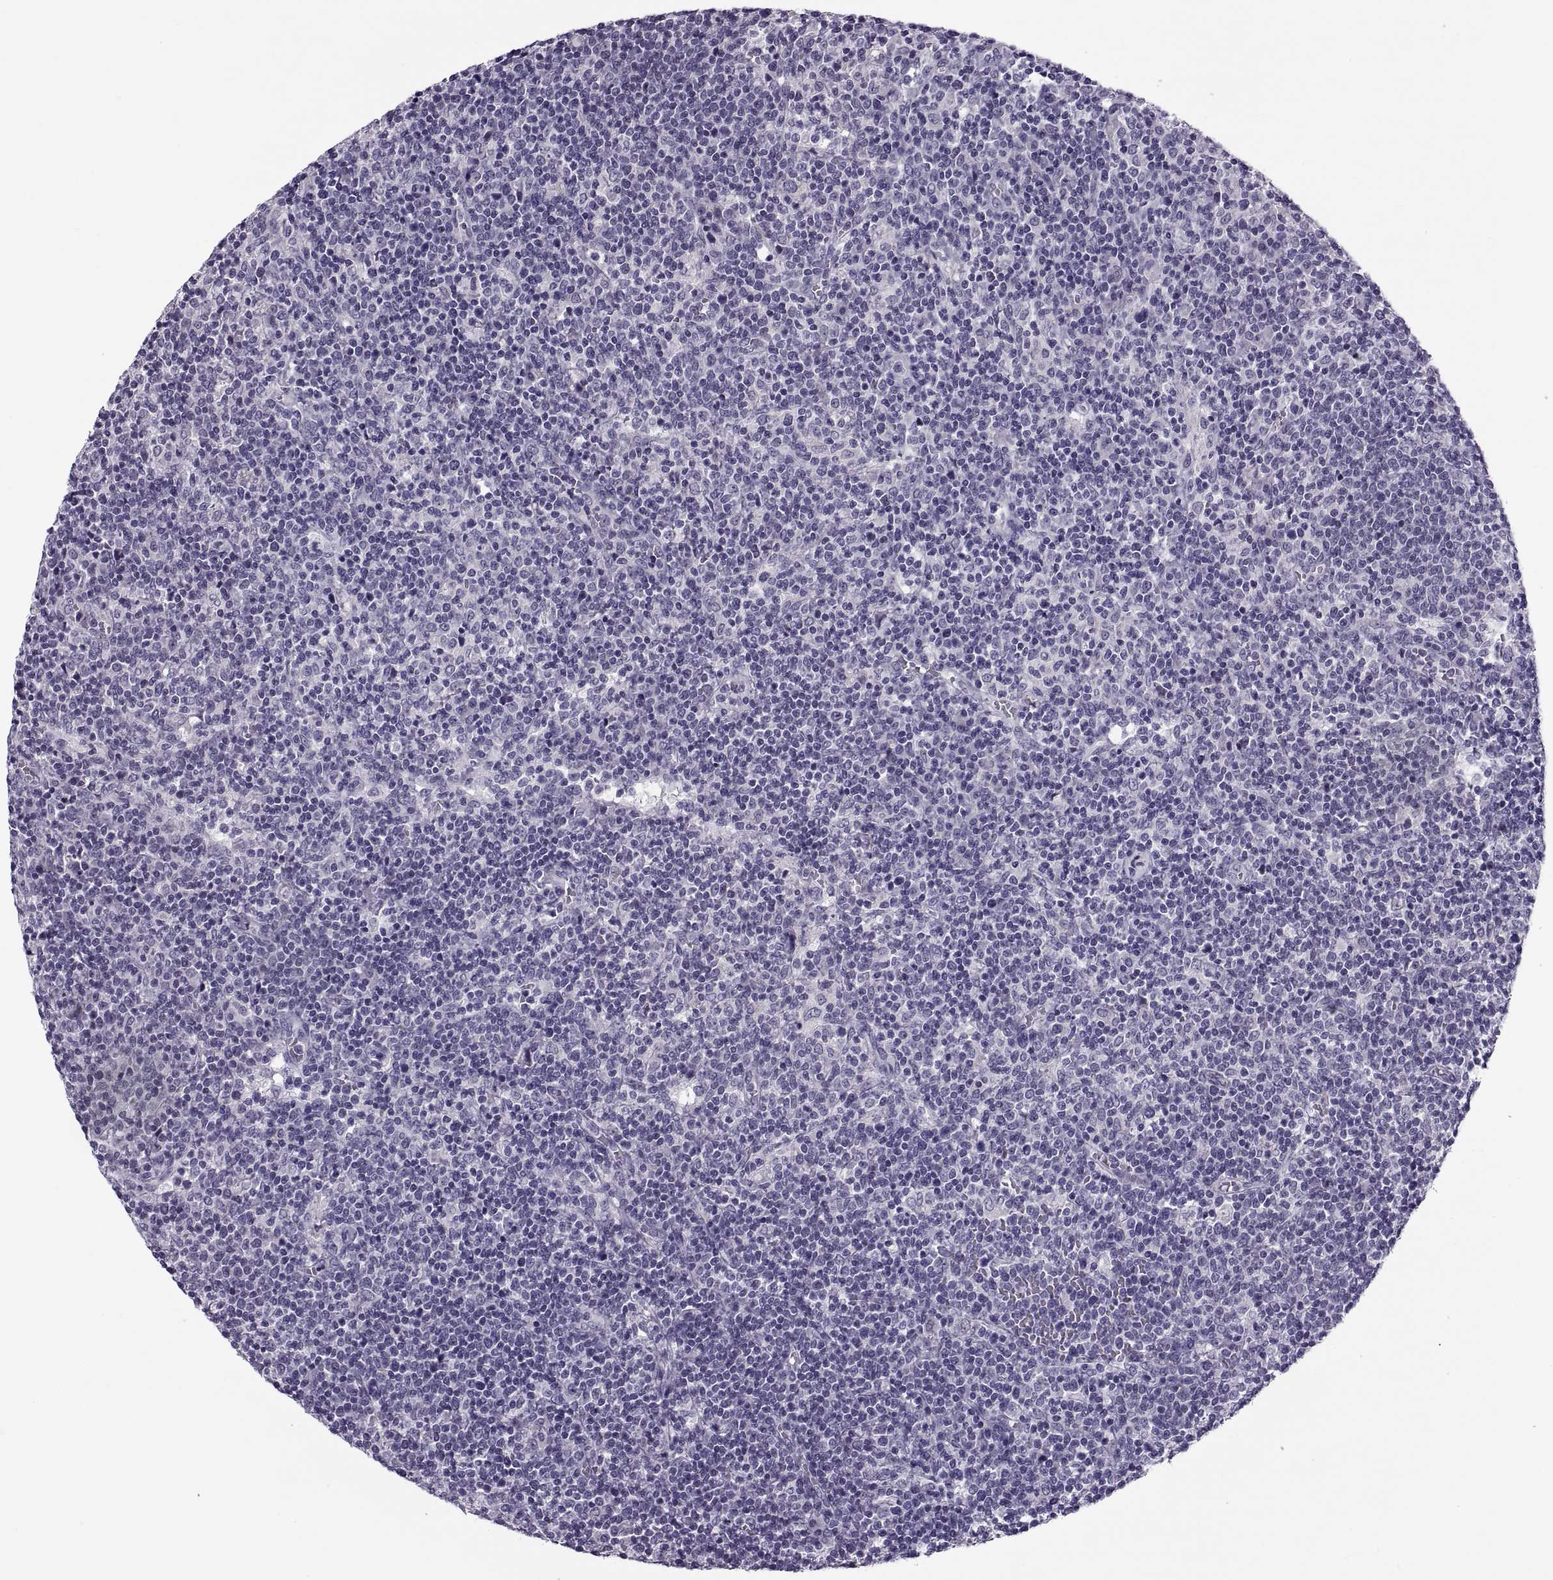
{"staining": {"intensity": "negative", "quantity": "none", "location": "none"}, "tissue": "lymphoma", "cell_type": "Tumor cells", "image_type": "cancer", "snomed": [{"axis": "morphology", "description": "Malignant lymphoma, non-Hodgkin's type, High grade"}, {"axis": "topography", "description": "Lymph node"}], "caption": "An IHC histopathology image of high-grade malignant lymphoma, non-Hodgkin's type is shown. There is no staining in tumor cells of high-grade malignant lymphoma, non-Hodgkin's type.", "gene": "MAGEB1", "patient": {"sex": "male", "age": 61}}